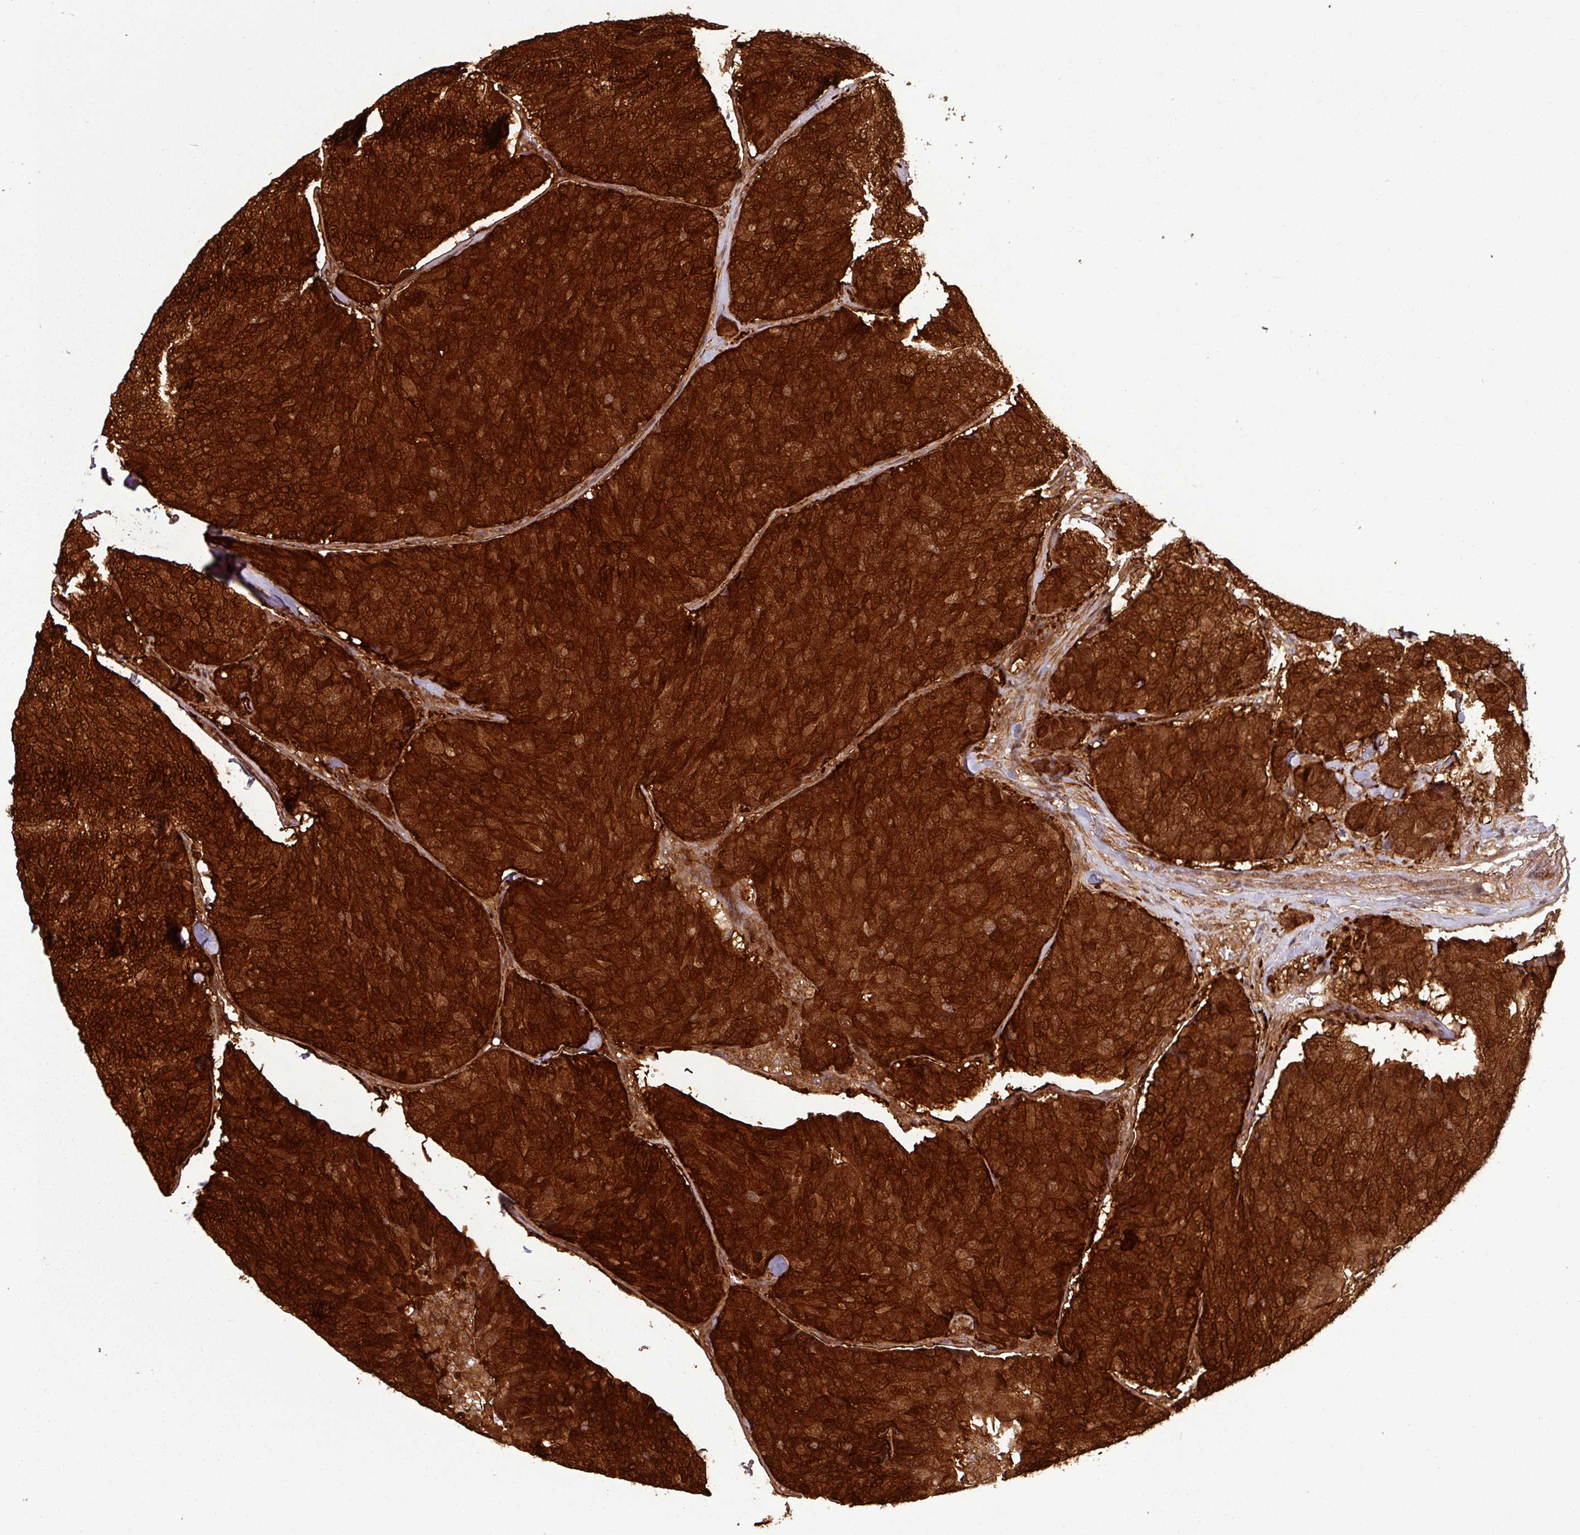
{"staining": {"intensity": "strong", "quantity": ">75%", "location": "cytoplasmic/membranous"}, "tissue": "breast cancer", "cell_type": "Tumor cells", "image_type": "cancer", "snomed": [{"axis": "morphology", "description": "Duct carcinoma"}, {"axis": "topography", "description": "Breast"}], "caption": "Human breast cancer (intraductal carcinoma) stained with a protein marker exhibits strong staining in tumor cells.", "gene": "SH3BGRL", "patient": {"sex": "female", "age": 75}}